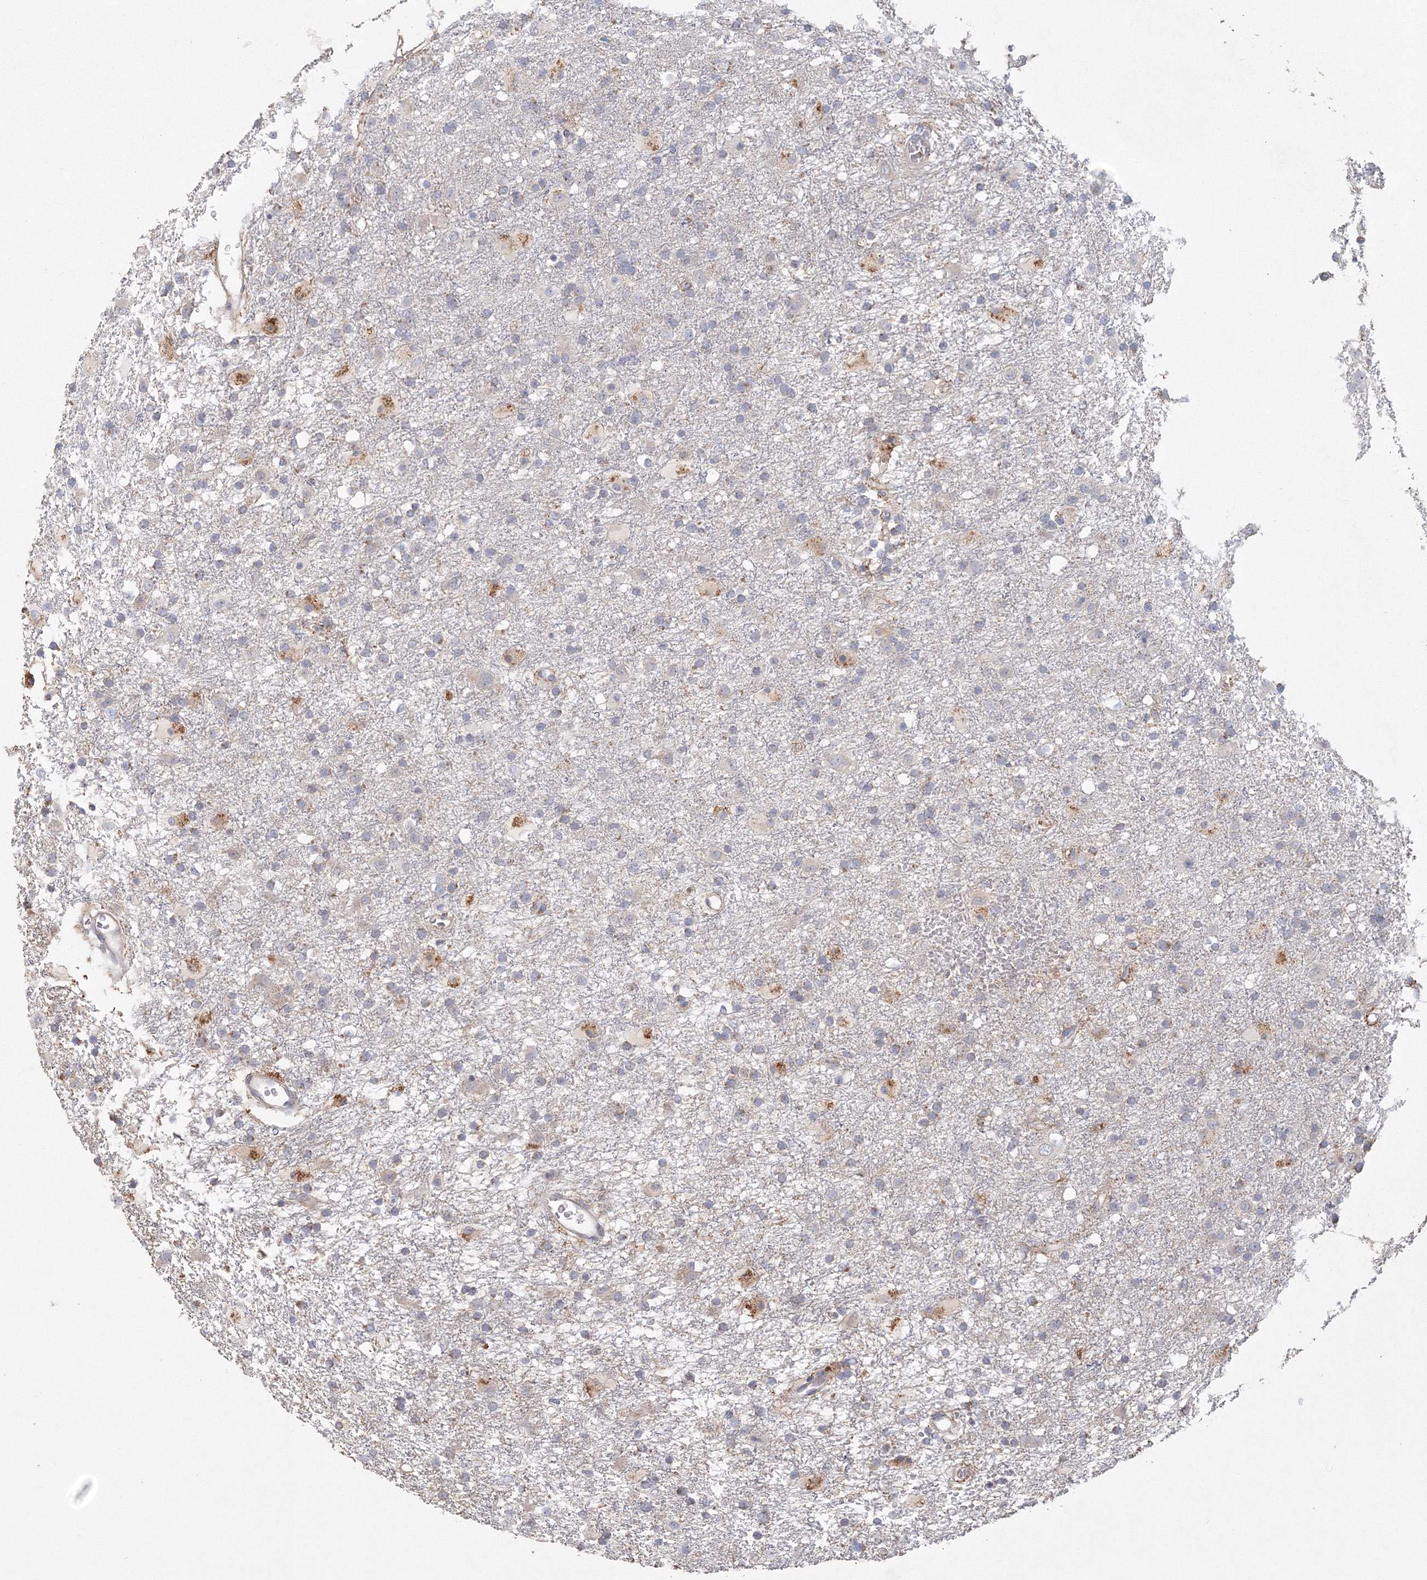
{"staining": {"intensity": "negative", "quantity": "none", "location": "none"}, "tissue": "glioma", "cell_type": "Tumor cells", "image_type": "cancer", "snomed": [{"axis": "morphology", "description": "Glioma, malignant, Low grade"}, {"axis": "topography", "description": "Brain"}], "caption": "DAB (3,3'-diaminobenzidine) immunohistochemical staining of human malignant glioma (low-grade) exhibits no significant positivity in tumor cells. The staining is performed using DAB (3,3'-diaminobenzidine) brown chromogen with nuclei counter-stained in using hematoxylin.", "gene": "TACC2", "patient": {"sex": "male", "age": 65}}